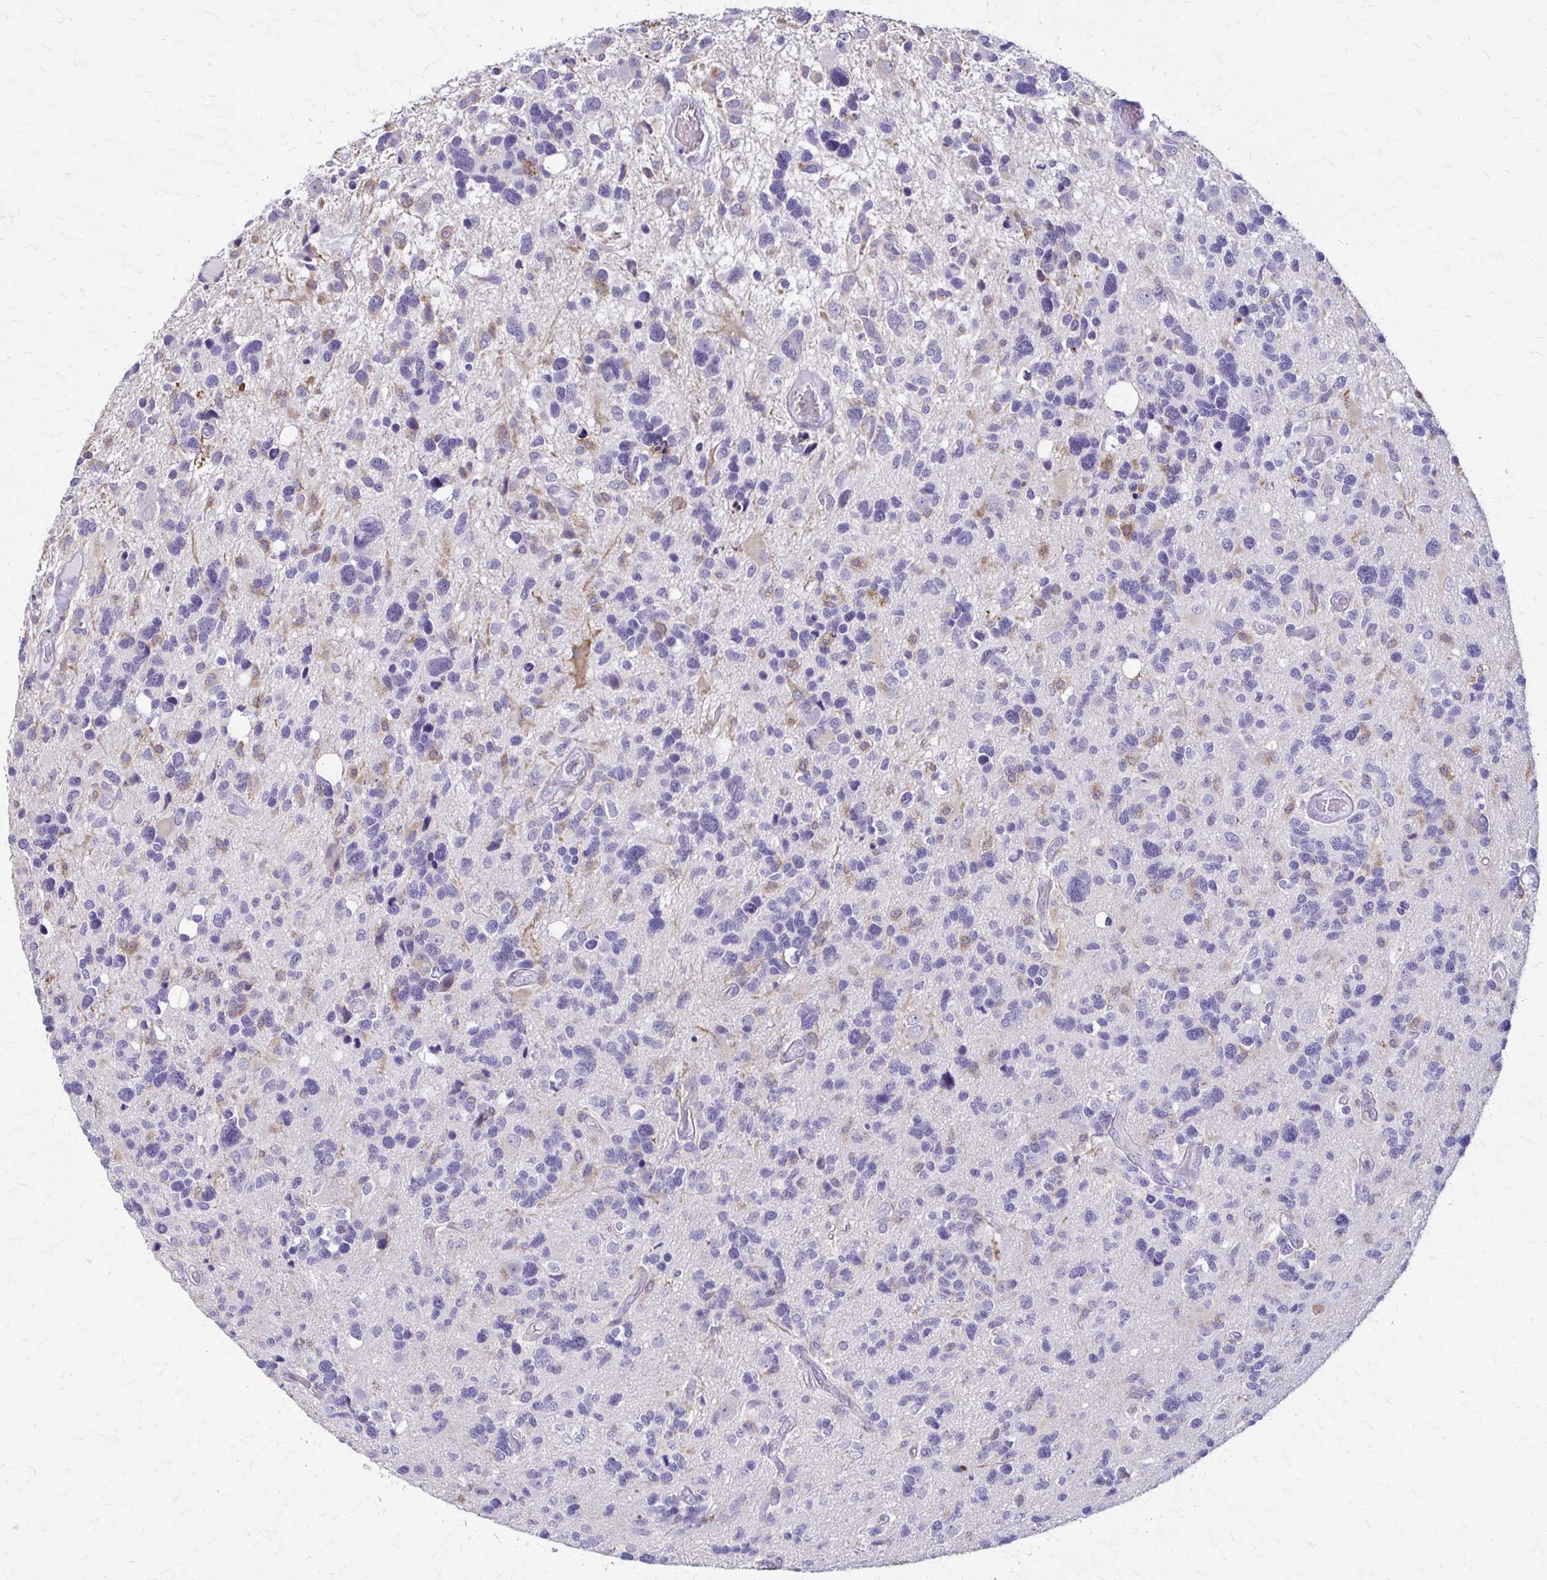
{"staining": {"intensity": "negative", "quantity": "none", "location": "none"}, "tissue": "glioma", "cell_type": "Tumor cells", "image_type": "cancer", "snomed": [{"axis": "morphology", "description": "Glioma, malignant, High grade"}, {"axis": "topography", "description": "Brain"}], "caption": "Glioma was stained to show a protein in brown. There is no significant expression in tumor cells. The staining is performed using DAB brown chromogen with nuclei counter-stained in using hematoxylin.", "gene": "PIK3AP1", "patient": {"sex": "male", "age": 49}}